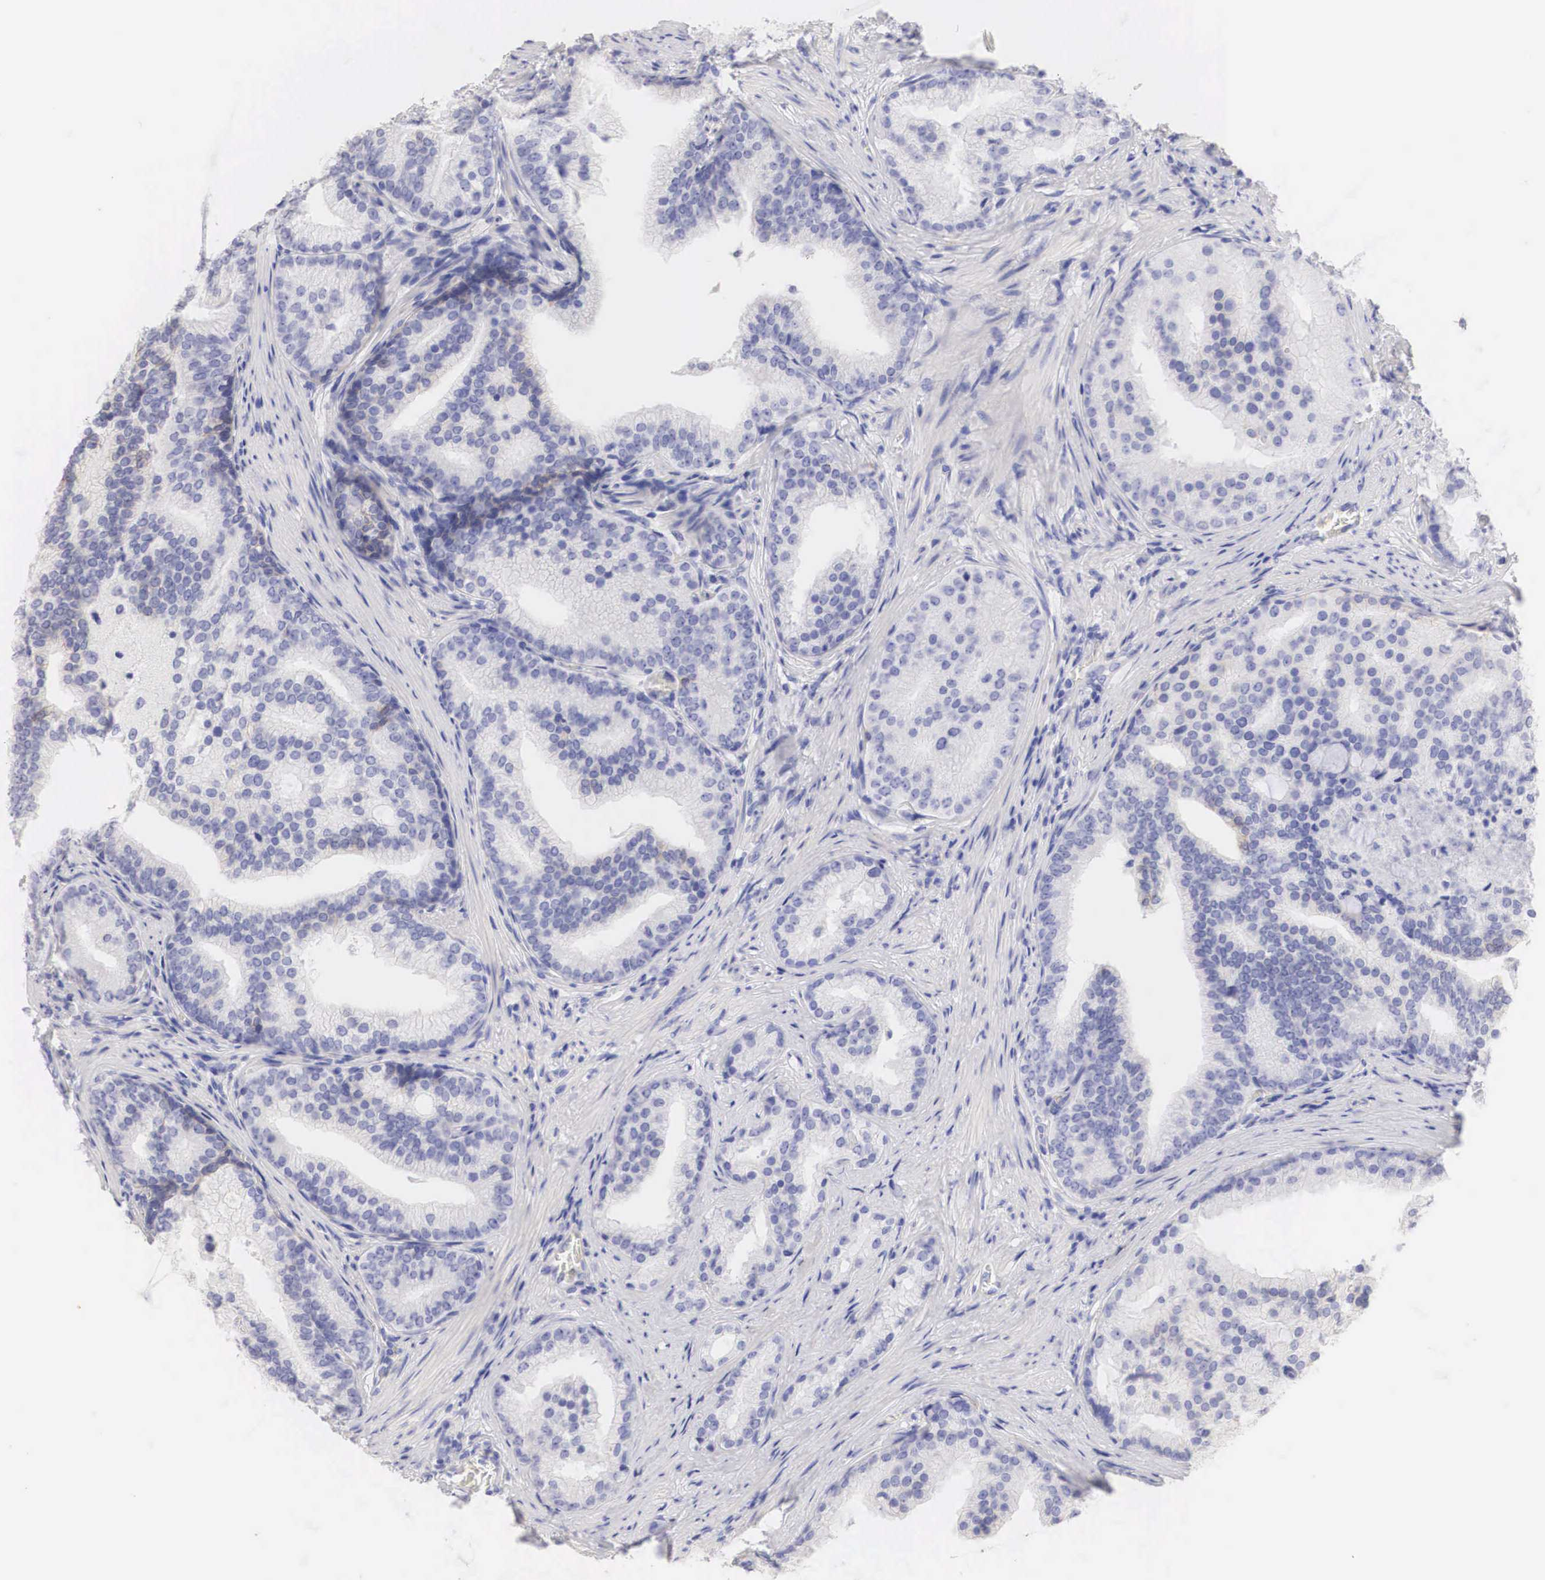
{"staining": {"intensity": "negative", "quantity": "none", "location": "none"}, "tissue": "prostate cancer", "cell_type": "Tumor cells", "image_type": "cancer", "snomed": [{"axis": "morphology", "description": "Adenocarcinoma, Low grade"}, {"axis": "topography", "description": "Prostate"}], "caption": "Immunohistochemical staining of human prostate cancer displays no significant expression in tumor cells. The staining was performed using DAB to visualize the protein expression in brown, while the nuclei were stained in blue with hematoxylin (Magnification: 20x).", "gene": "ERBB2", "patient": {"sex": "male", "age": 71}}